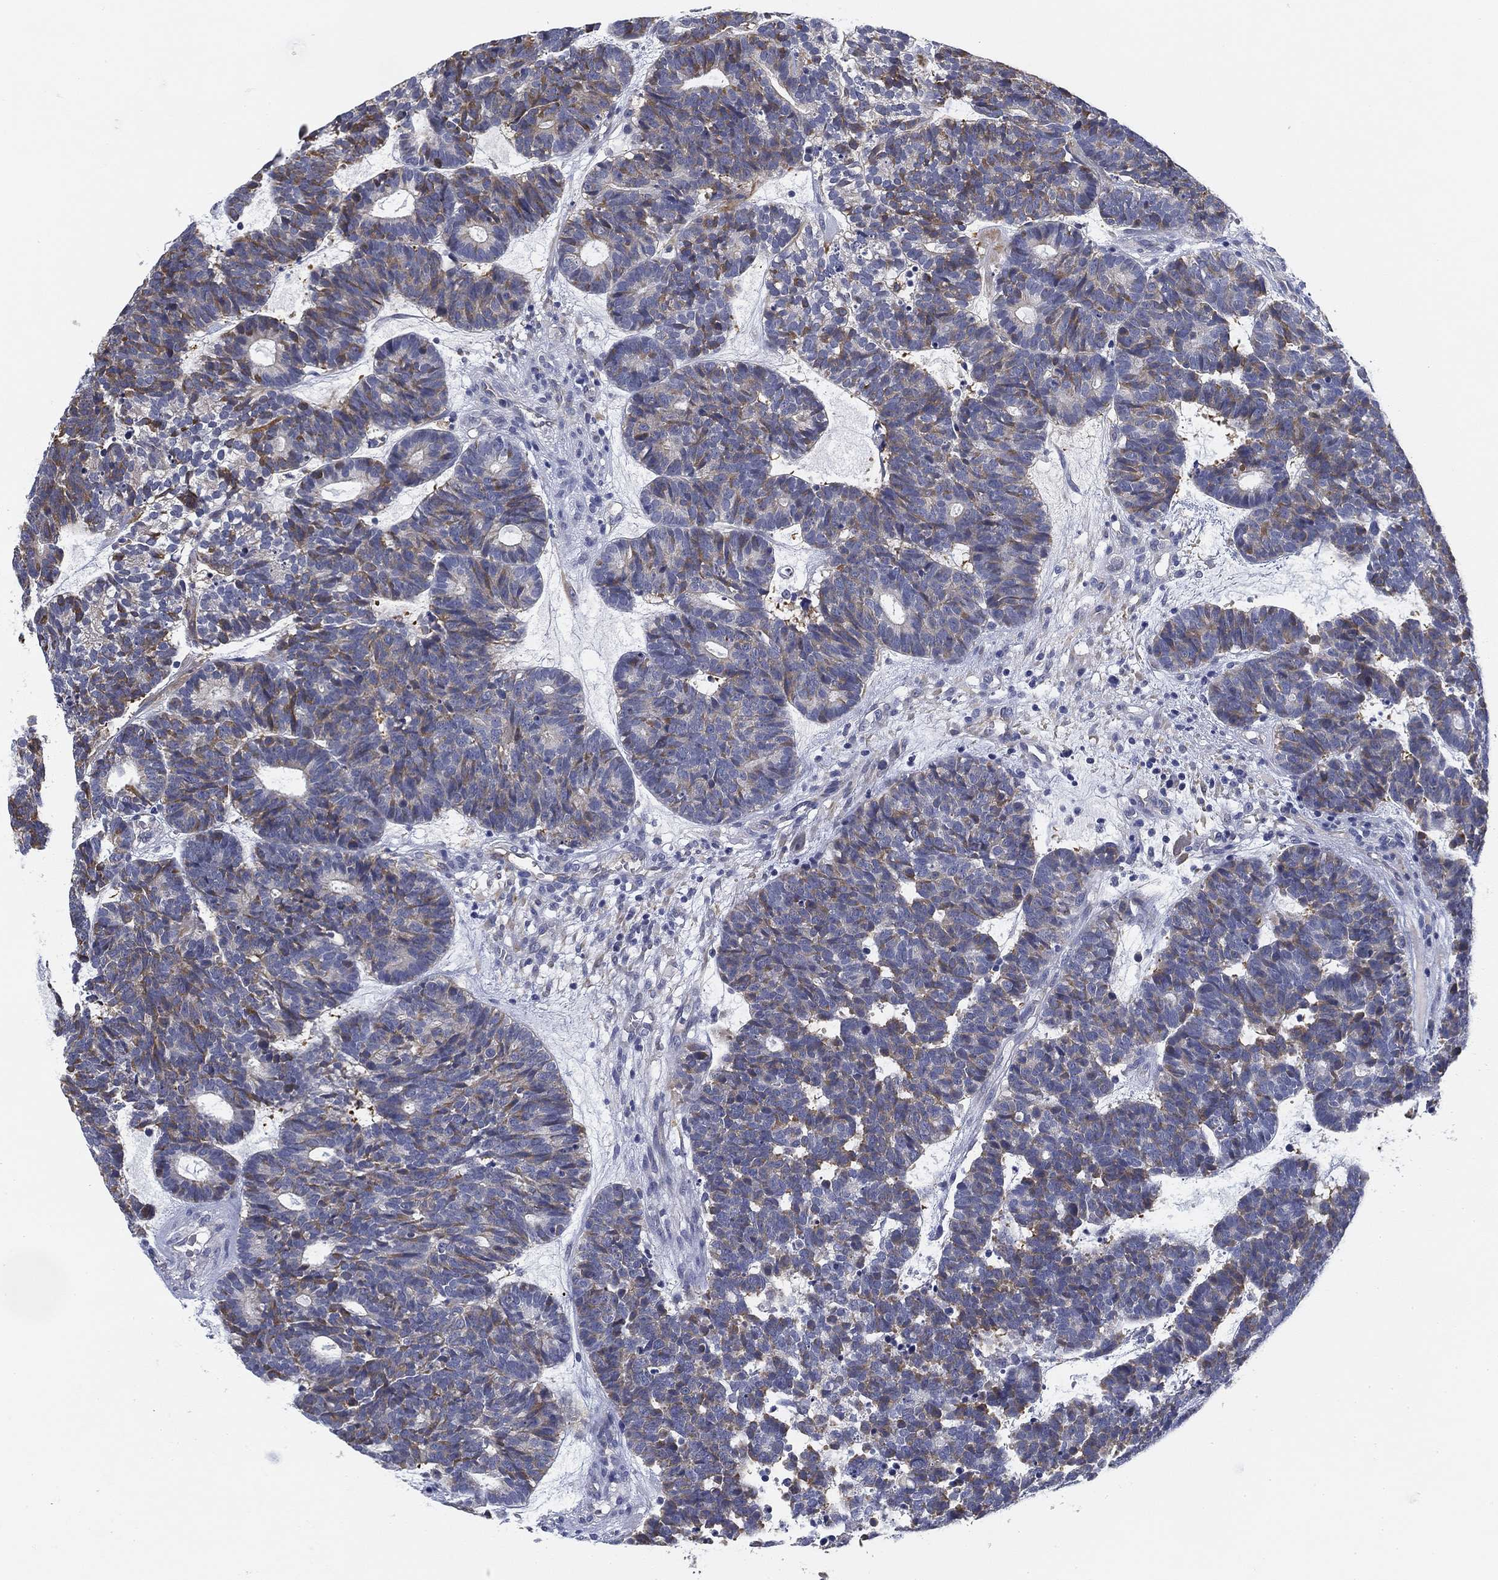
{"staining": {"intensity": "negative", "quantity": "none", "location": "none"}, "tissue": "head and neck cancer", "cell_type": "Tumor cells", "image_type": "cancer", "snomed": [{"axis": "morphology", "description": "Adenocarcinoma, NOS"}, {"axis": "topography", "description": "Head-Neck"}], "caption": "Adenocarcinoma (head and neck) was stained to show a protein in brown. There is no significant staining in tumor cells. (Brightfield microscopy of DAB immunohistochemistry at high magnification).", "gene": "SLC2A5", "patient": {"sex": "female", "age": 81}}